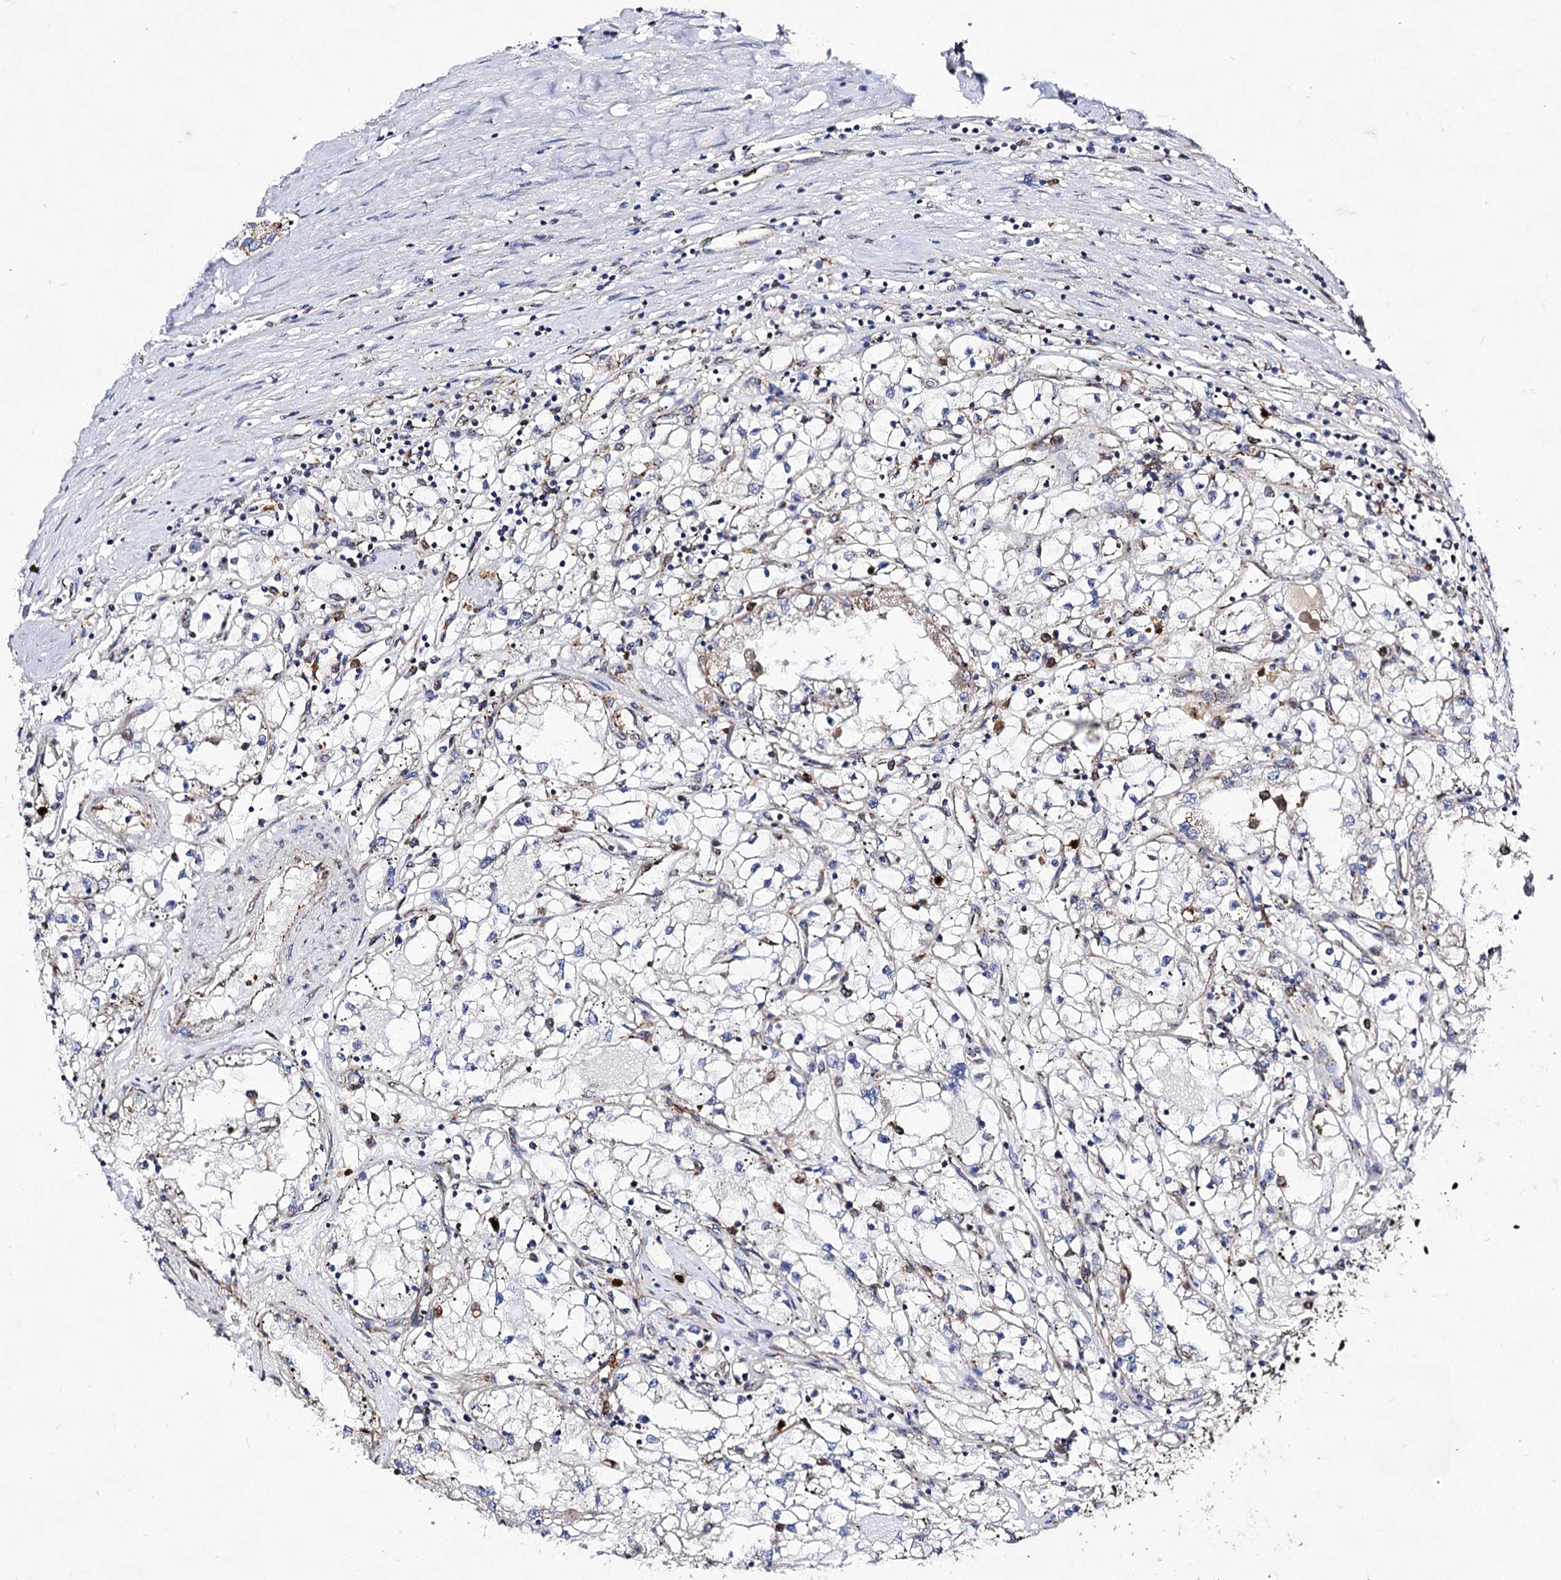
{"staining": {"intensity": "weak", "quantity": "<25%", "location": "cytoplasmic/membranous"}, "tissue": "renal cancer", "cell_type": "Tumor cells", "image_type": "cancer", "snomed": [{"axis": "morphology", "description": "Adenocarcinoma, NOS"}, {"axis": "topography", "description": "Kidney"}], "caption": "DAB (3,3'-diaminobenzidine) immunohistochemical staining of renal adenocarcinoma displays no significant positivity in tumor cells. (DAB (3,3'-diaminobenzidine) immunohistochemistry, high magnification).", "gene": "ACAD9", "patient": {"sex": "male", "age": 56}}